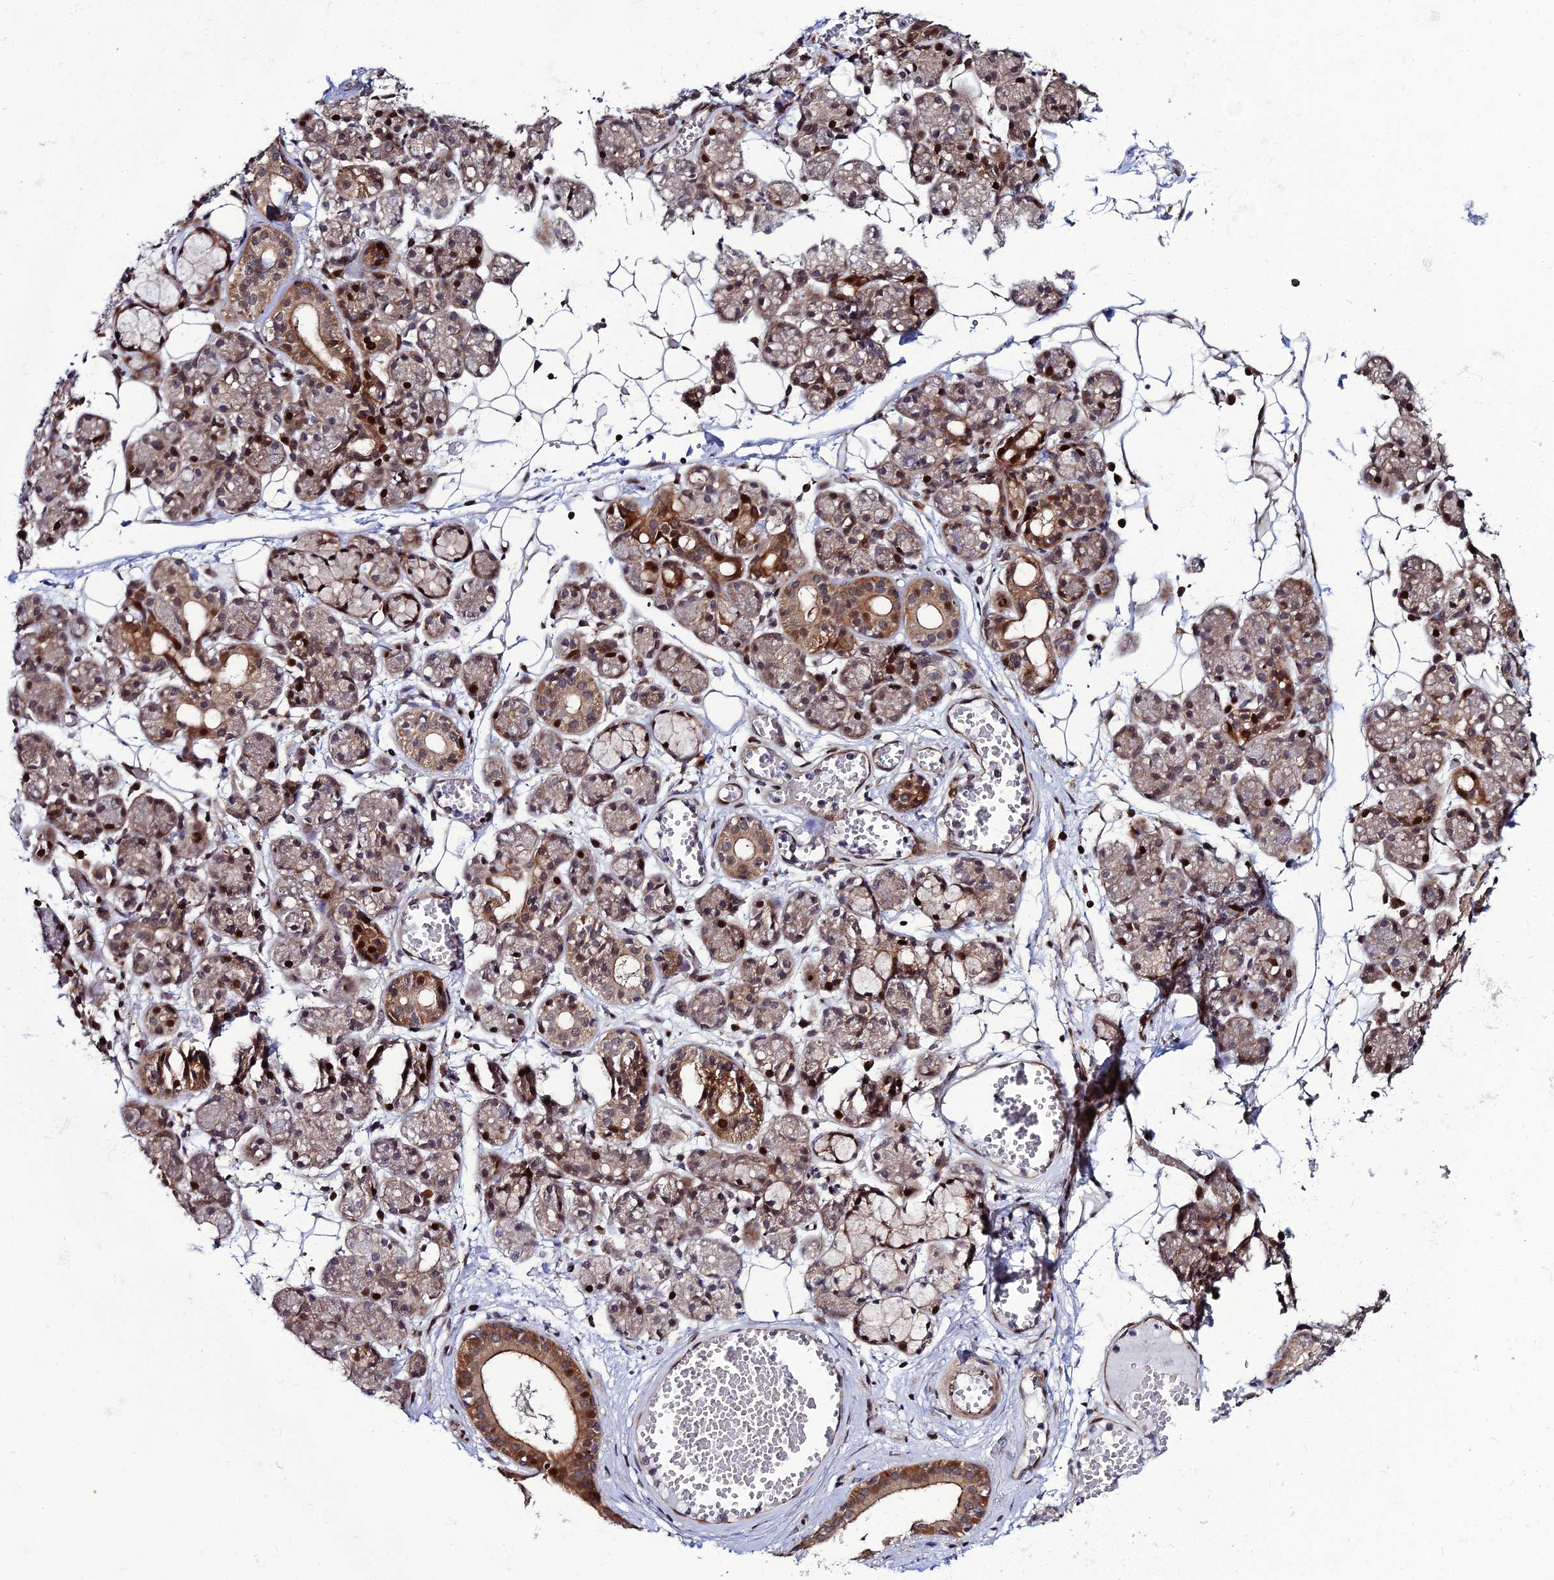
{"staining": {"intensity": "strong", "quantity": ">75%", "location": "cytoplasmic/membranous,nuclear"}, "tissue": "salivary gland", "cell_type": "Glandular cells", "image_type": "normal", "snomed": [{"axis": "morphology", "description": "Normal tissue, NOS"}, {"axis": "topography", "description": "Salivary gland"}], "caption": "High-power microscopy captured an immunohistochemistry (IHC) photomicrograph of normal salivary gland, revealing strong cytoplasmic/membranous,nuclear positivity in approximately >75% of glandular cells.", "gene": "ZNF668", "patient": {"sex": "male", "age": 63}}